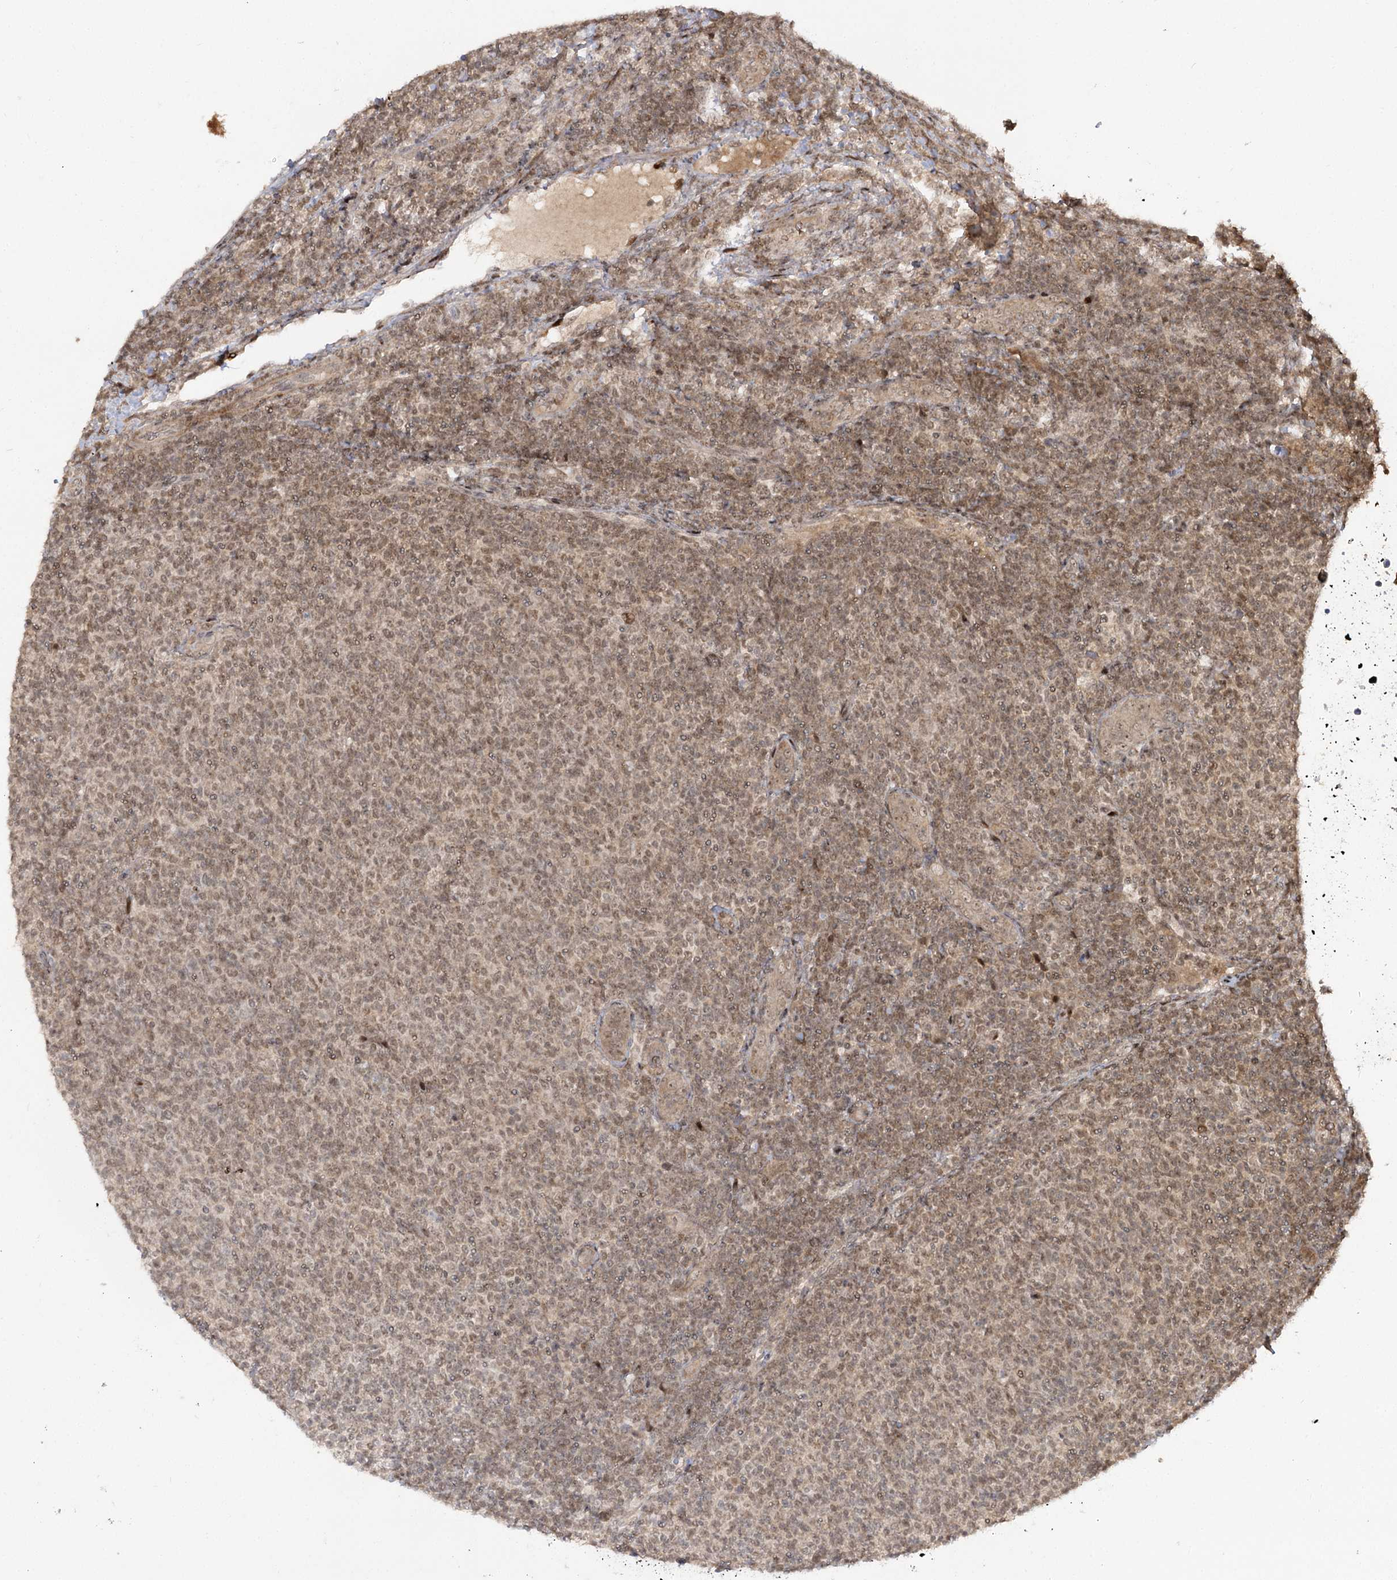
{"staining": {"intensity": "moderate", "quantity": ">75%", "location": "nuclear"}, "tissue": "lymphoma", "cell_type": "Tumor cells", "image_type": "cancer", "snomed": [{"axis": "morphology", "description": "Malignant lymphoma, non-Hodgkin's type, Low grade"}, {"axis": "topography", "description": "Lymph node"}], "caption": "Tumor cells exhibit moderate nuclear expression in approximately >75% of cells in lymphoma.", "gene": "HELQ", "patient": {"sex": "male", "age": 66}}